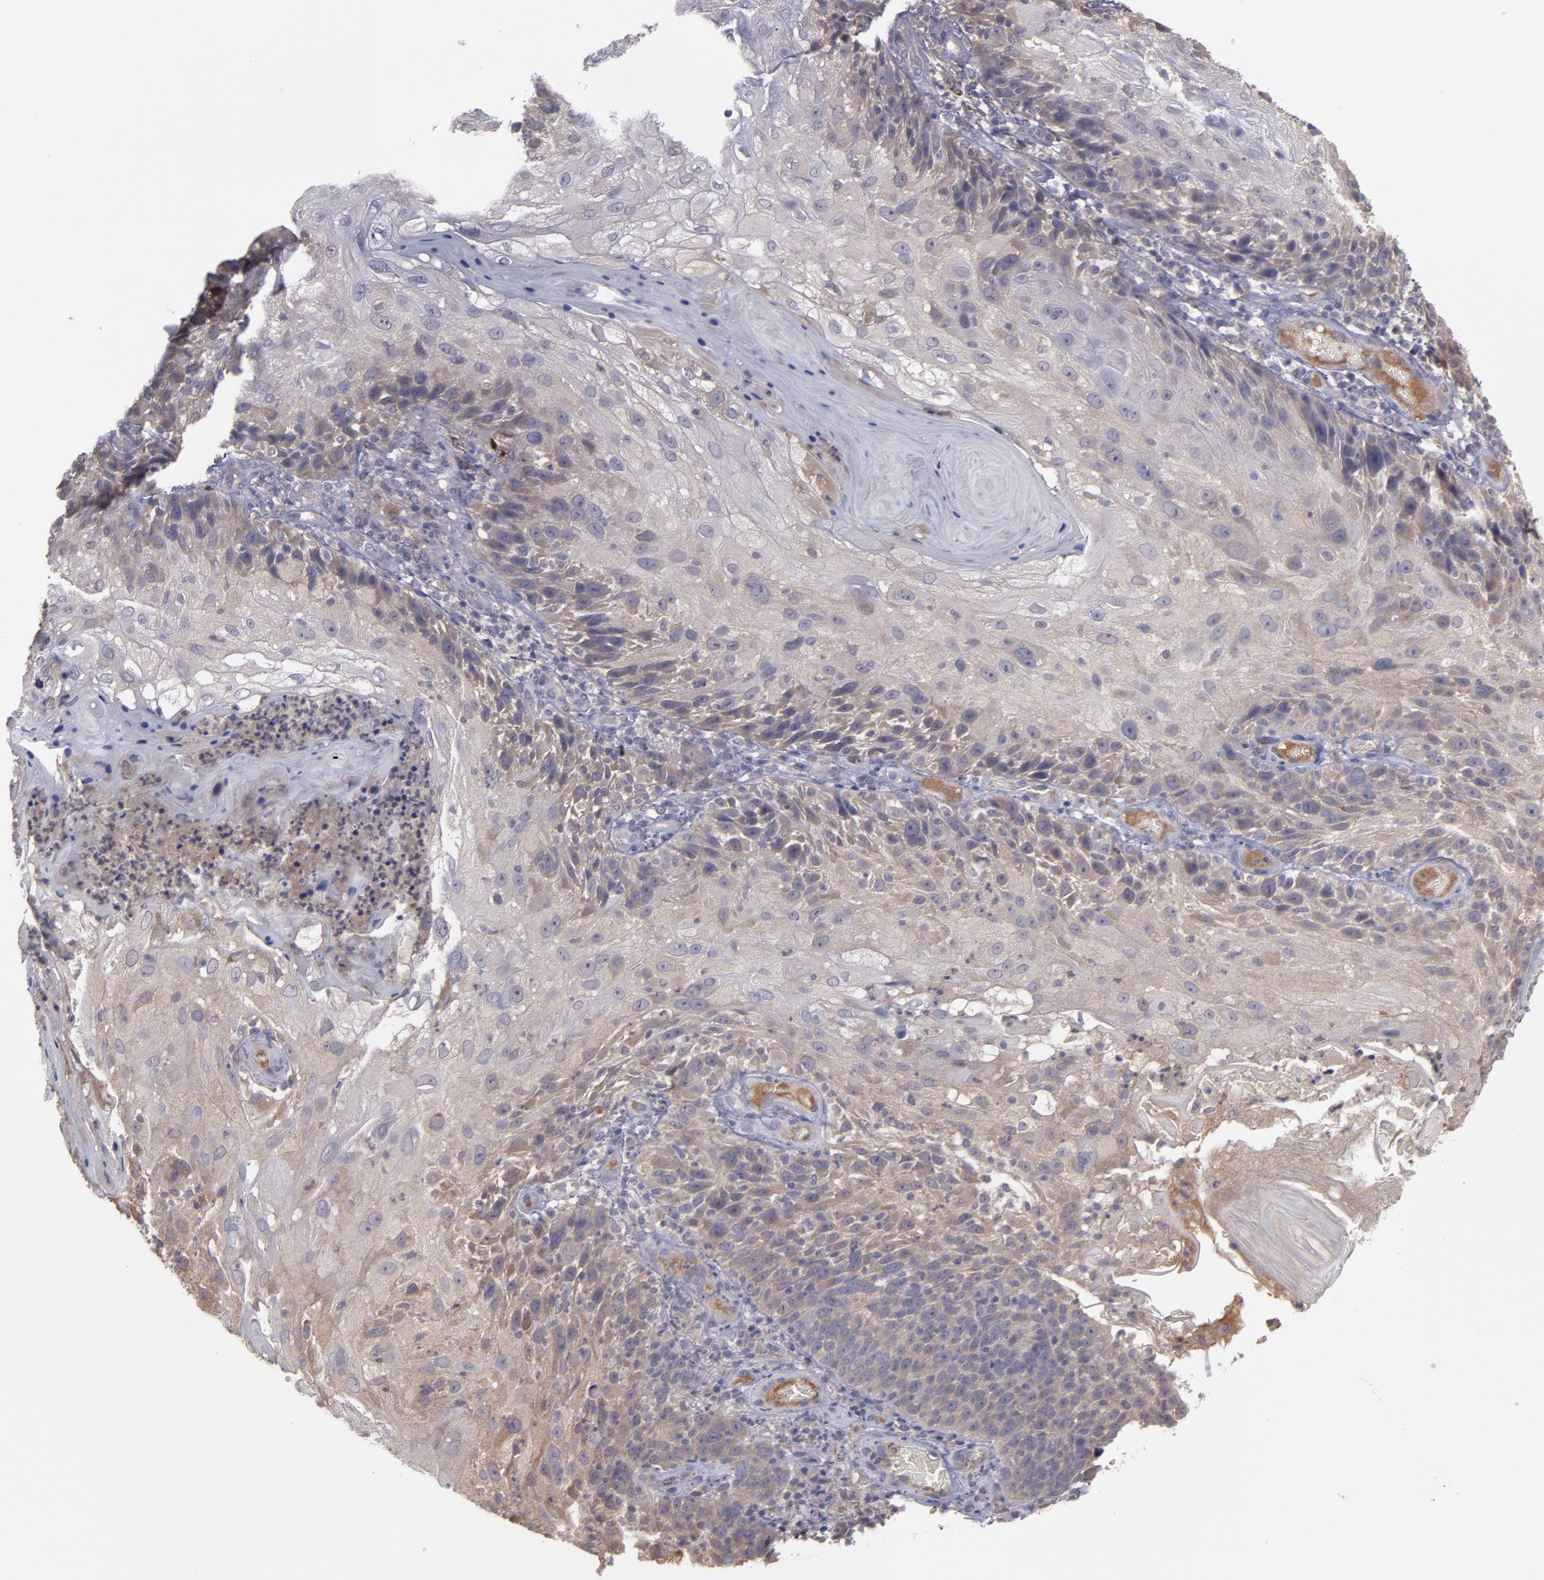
{"staining": {"intensity": "weak", "quantity": ">75%", "location": "cytoplasmic/membranous"}, "tissue": "skin cancer", "cell_type": "Tumor cells", "image_type": "cancer", "snomed": [{"axis": "morphology", "description": "Normal tissue, NOS"}, {"axis": "morphology", "description": "Squamous cell carcinoma, NOS"}, {"axis": "topography", "description": "Skin"}], "caption": "High-magnification brightfield microscopy of squamous cell carcinoma (skin) stained with DAB (brown) and counterstained with hematoxylin (blue). tumor cells exhibit weak cytoplasmic/membranous staining is appreciated in approximately>75% of cells.", "gene": "MMP11", "patient": {"sex": "female", "age": 83}}